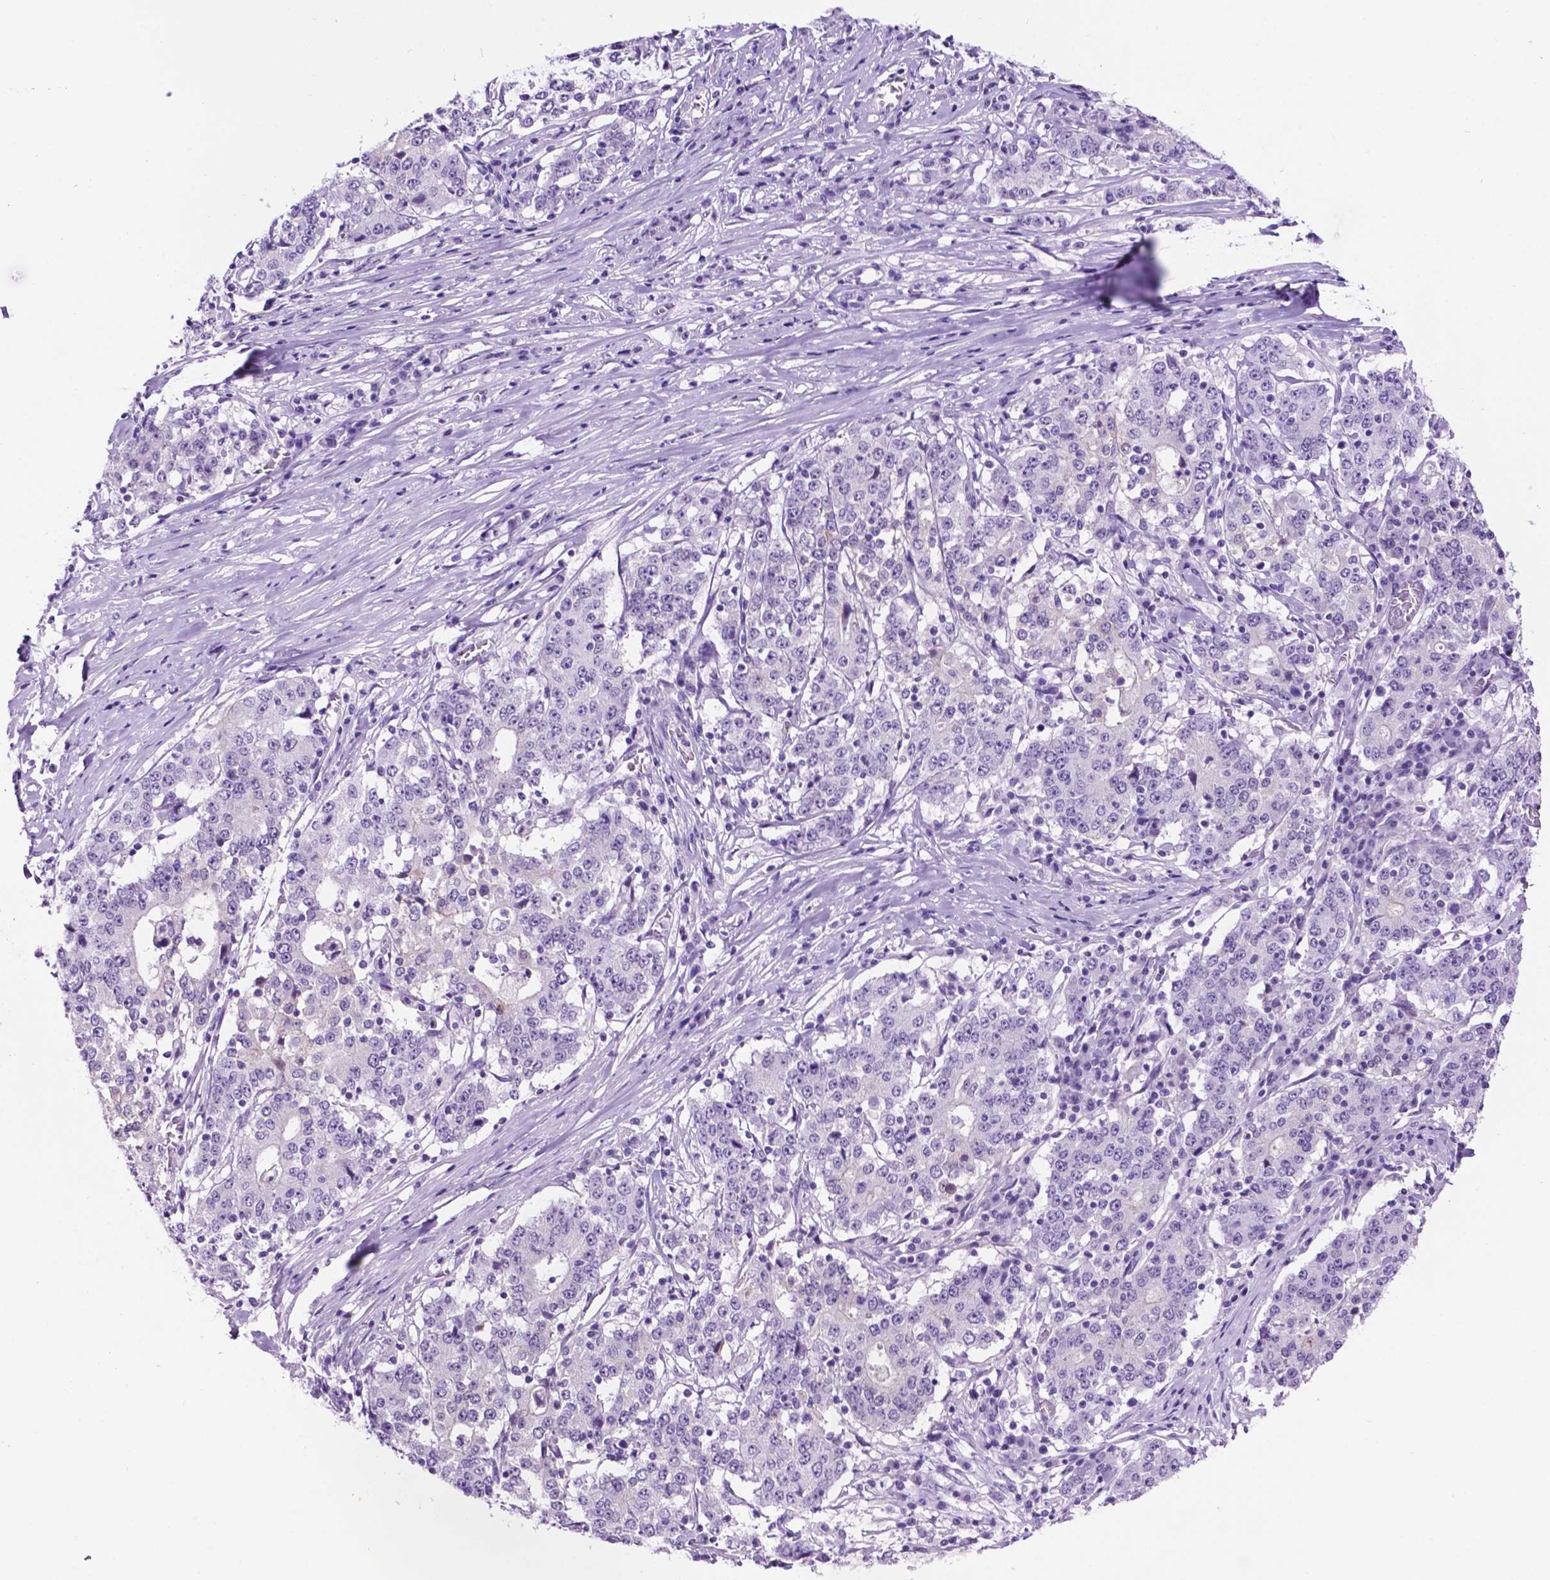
{"staining": {"intensity": "negative", "quantity": "none", "location": "none"}, "tissue": "stomach cancer", "cell_type": "Tumor cells", "image_type": "cancer", "snomed": [{"axis": "morphology", "description": "Adenocarcinoma, NOS"}, {"axis": "topography", "description": "Stomach"}], "caption": "There is no significant expression in tumor cells of stomach cancer.", "gene": "TACSTD2", "patient": {"sex": "male", "age": 59}}